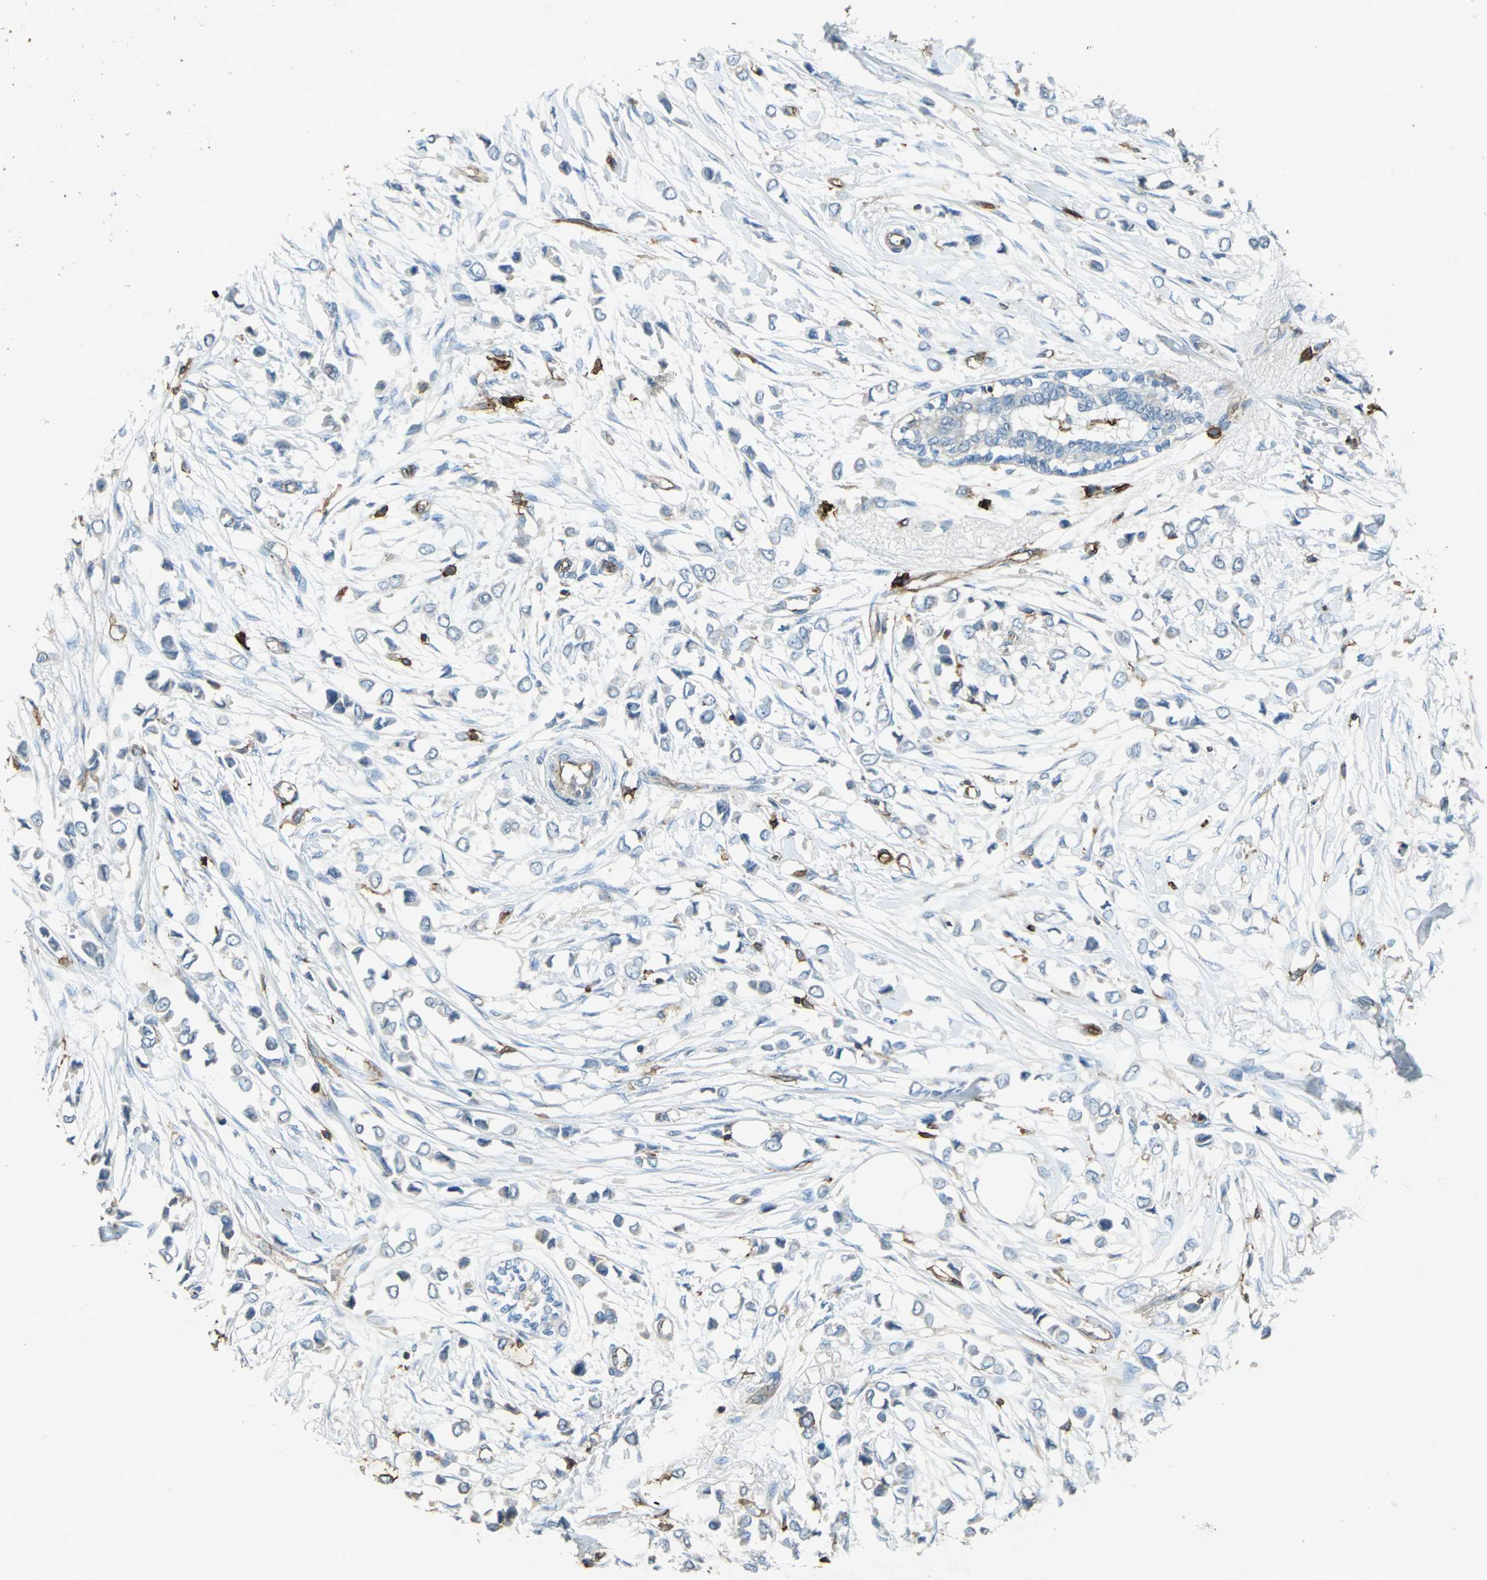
{"staining": {"intensity": "negative", "quantity": "none", "location": "none"}, "tissue": "breast cancer", "cell_type": "Tumor cells", "image_type": "cancer", "snomed": [{"axis": "morphology", "description": "Lobular carcinoma"}, {"axis": "topography", "description": "Breast"}], "caption": "Micrograph shows no significant protein positivity in tumor cells of breast cancer (lobular carcinoma).", "gene": "CCR6", "patient": {"sex": "female", "age": 51}}